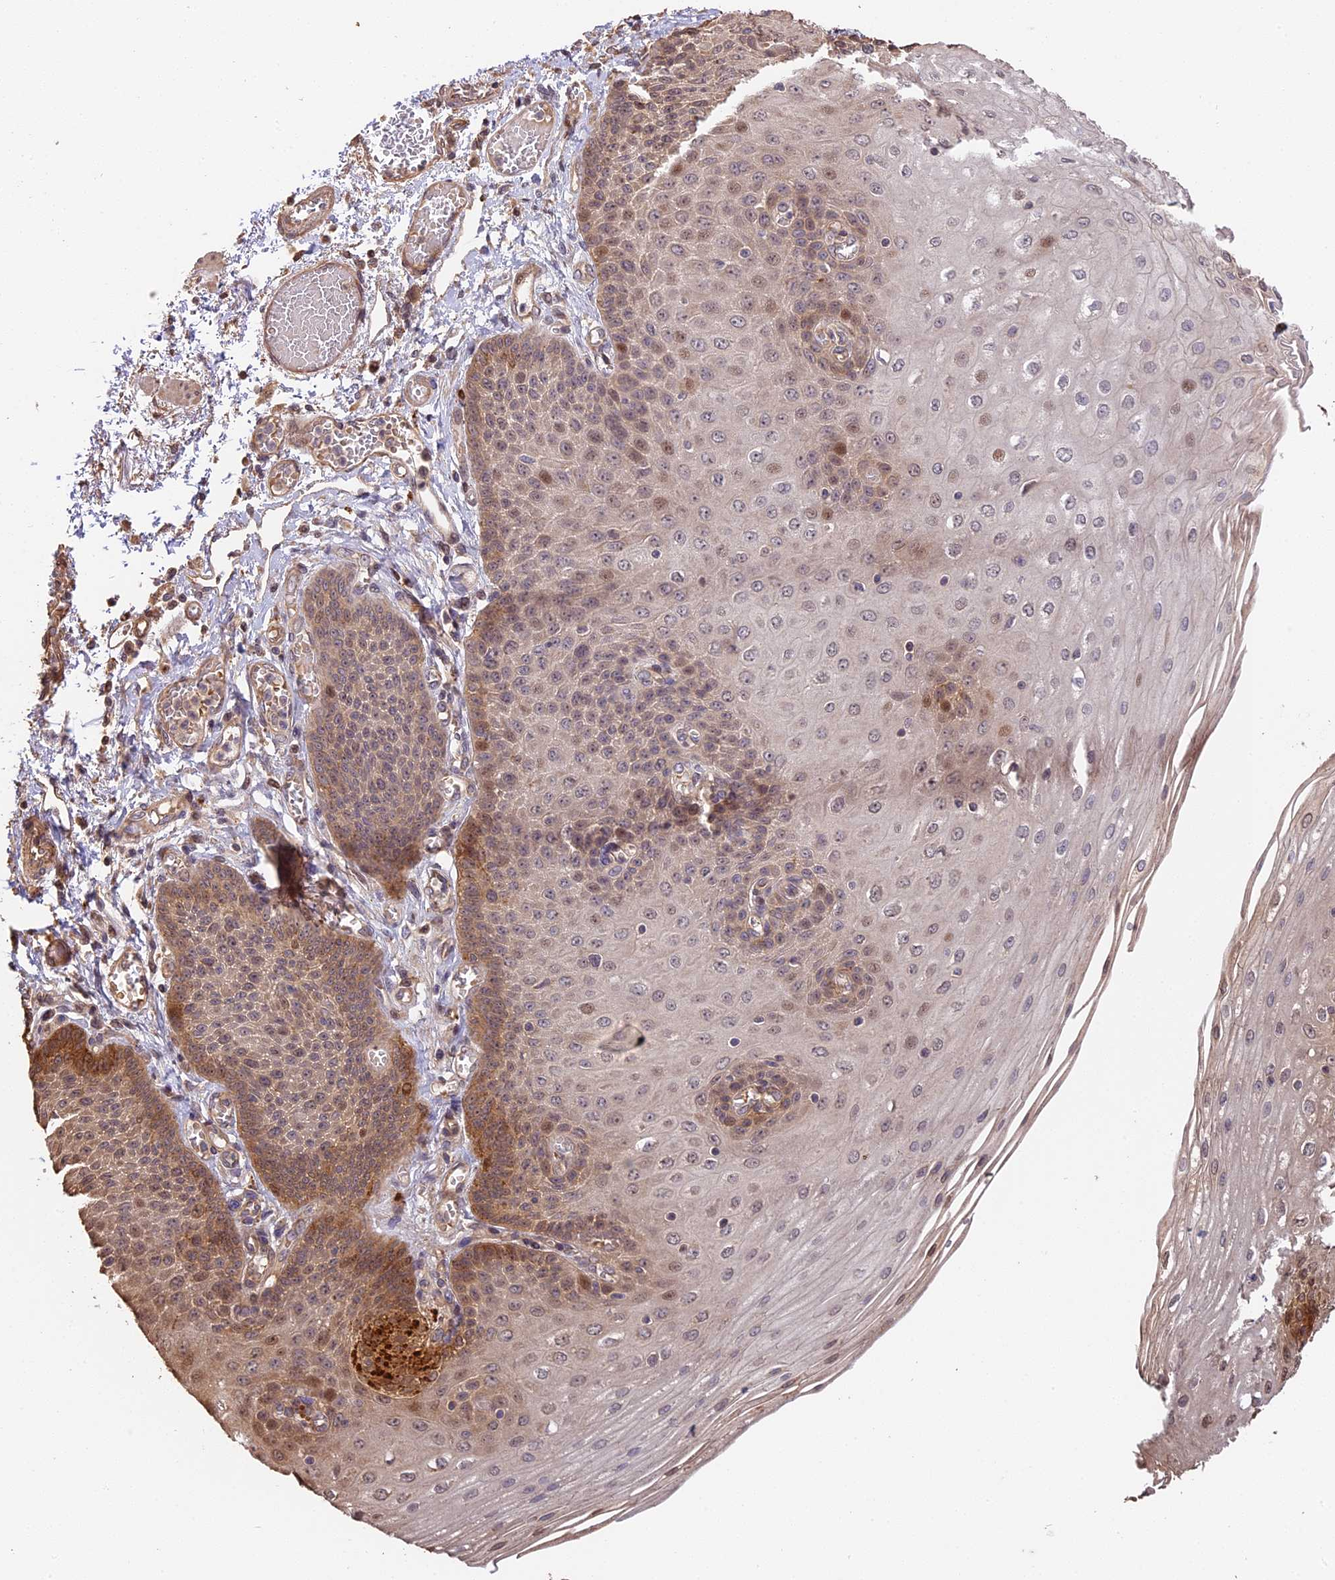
{"staining": {"intensity": "moderate", "quantity": "25%-75%", "location": "cytoplasmic/membranous"}, "tissue": "esophagus", "cell_type": "Squamous epithelial cells", "image_type": "normal", "snomed": [{"axis": "morphology", "description": "Normal tissue, NOS"}, {"axis": "topography", "description": "Esophagus"}], "caption": "Squamous epithelial cells display medium levels of moderate cytoplasmic/membranous staining in approximately 25%-75% of cells in unremarkable human esophagus.", "gene": "PPP1R37", "patient": {"sex": "male", "age": 81}}